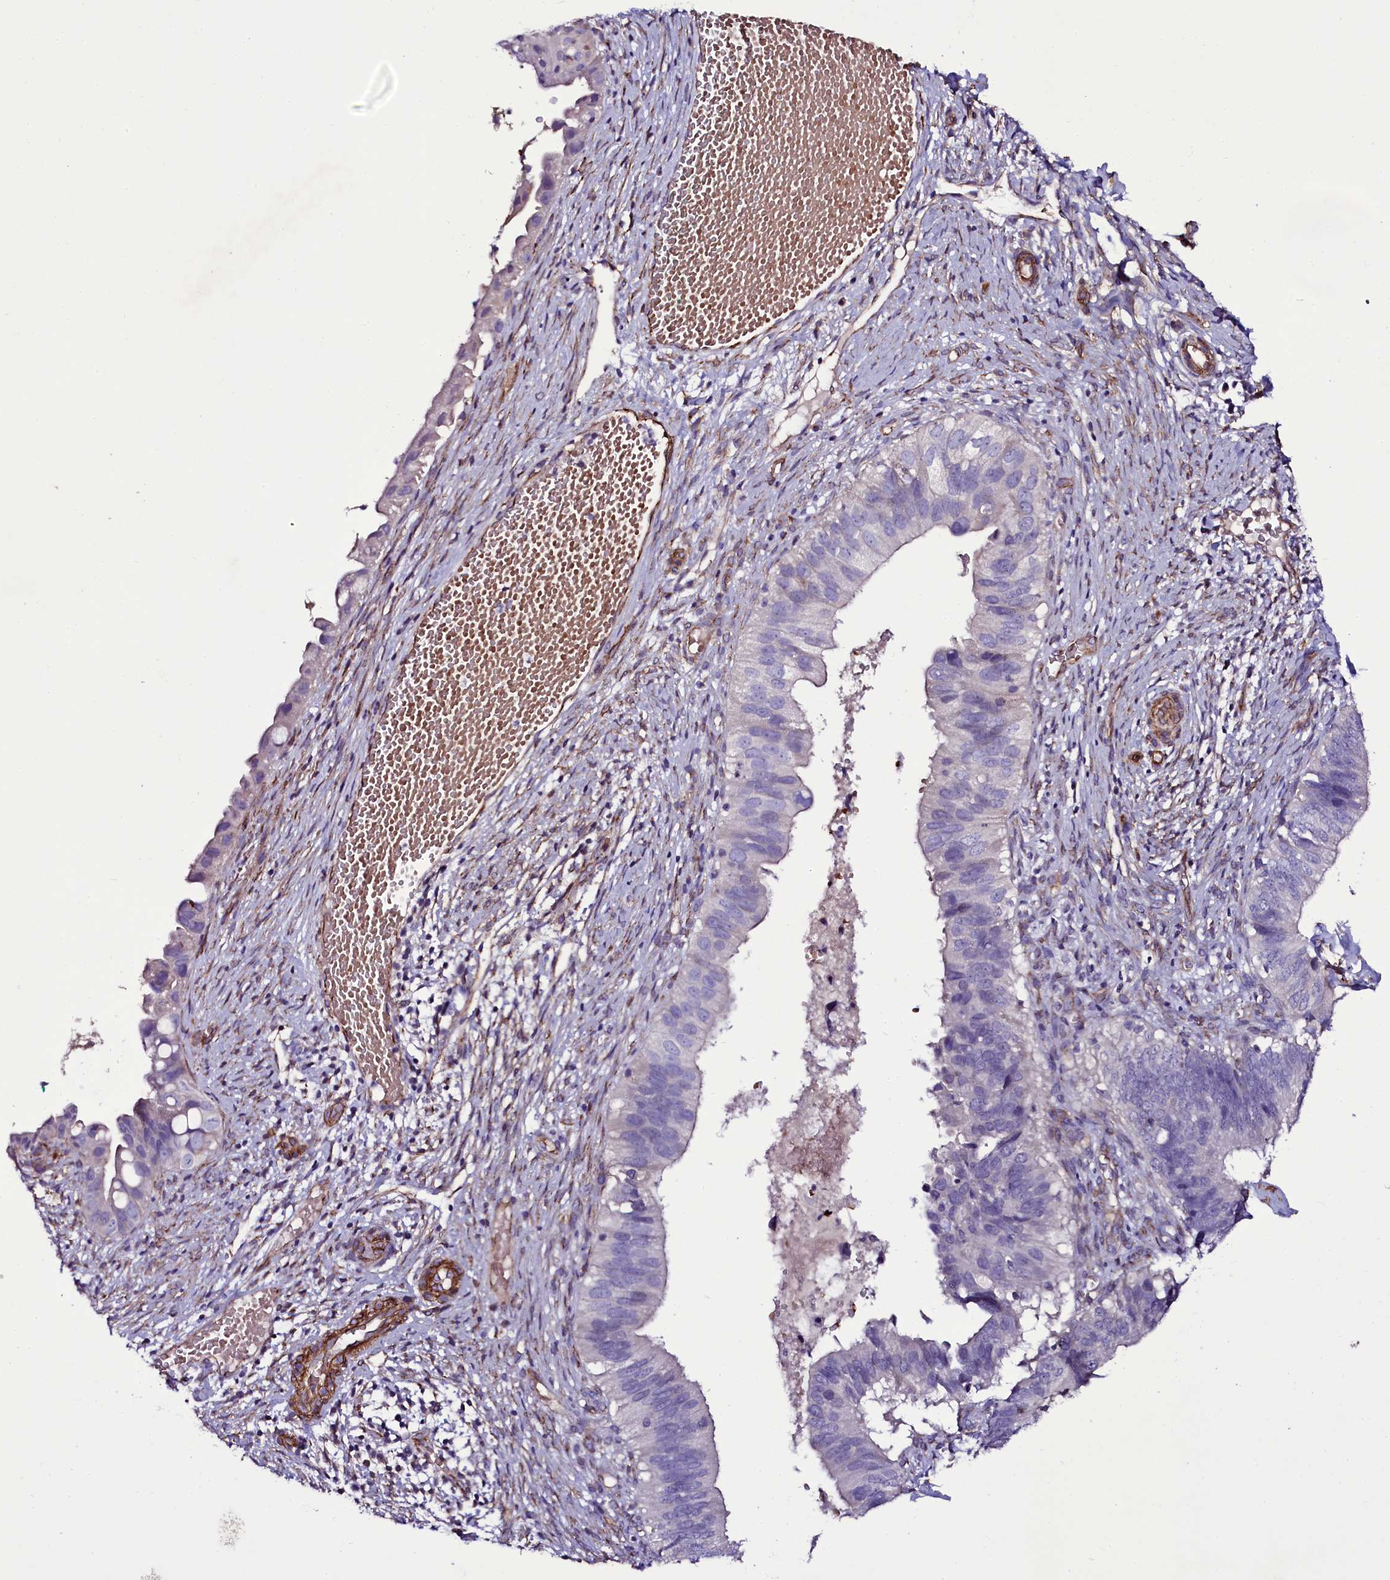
{"staining": {"intensity": "negative", "quantity": "none", "location": "none"}, "tissue": "cervical cancer", "cell_type": "Tumor cells", "image_type": "cancer", "snomed": [{"axis": "morphology", "description": "Adenocarcinoma, NOS"}, {"axis": "topography", "description": "Cervix"}], "caption": "The immunohistochemistry image has no significant positivity in tumor cells of cervical cancer (adenocarcinoma) tissue.", "gene": "MEX3C", "patient": {"sex": "female", "age": 42}}